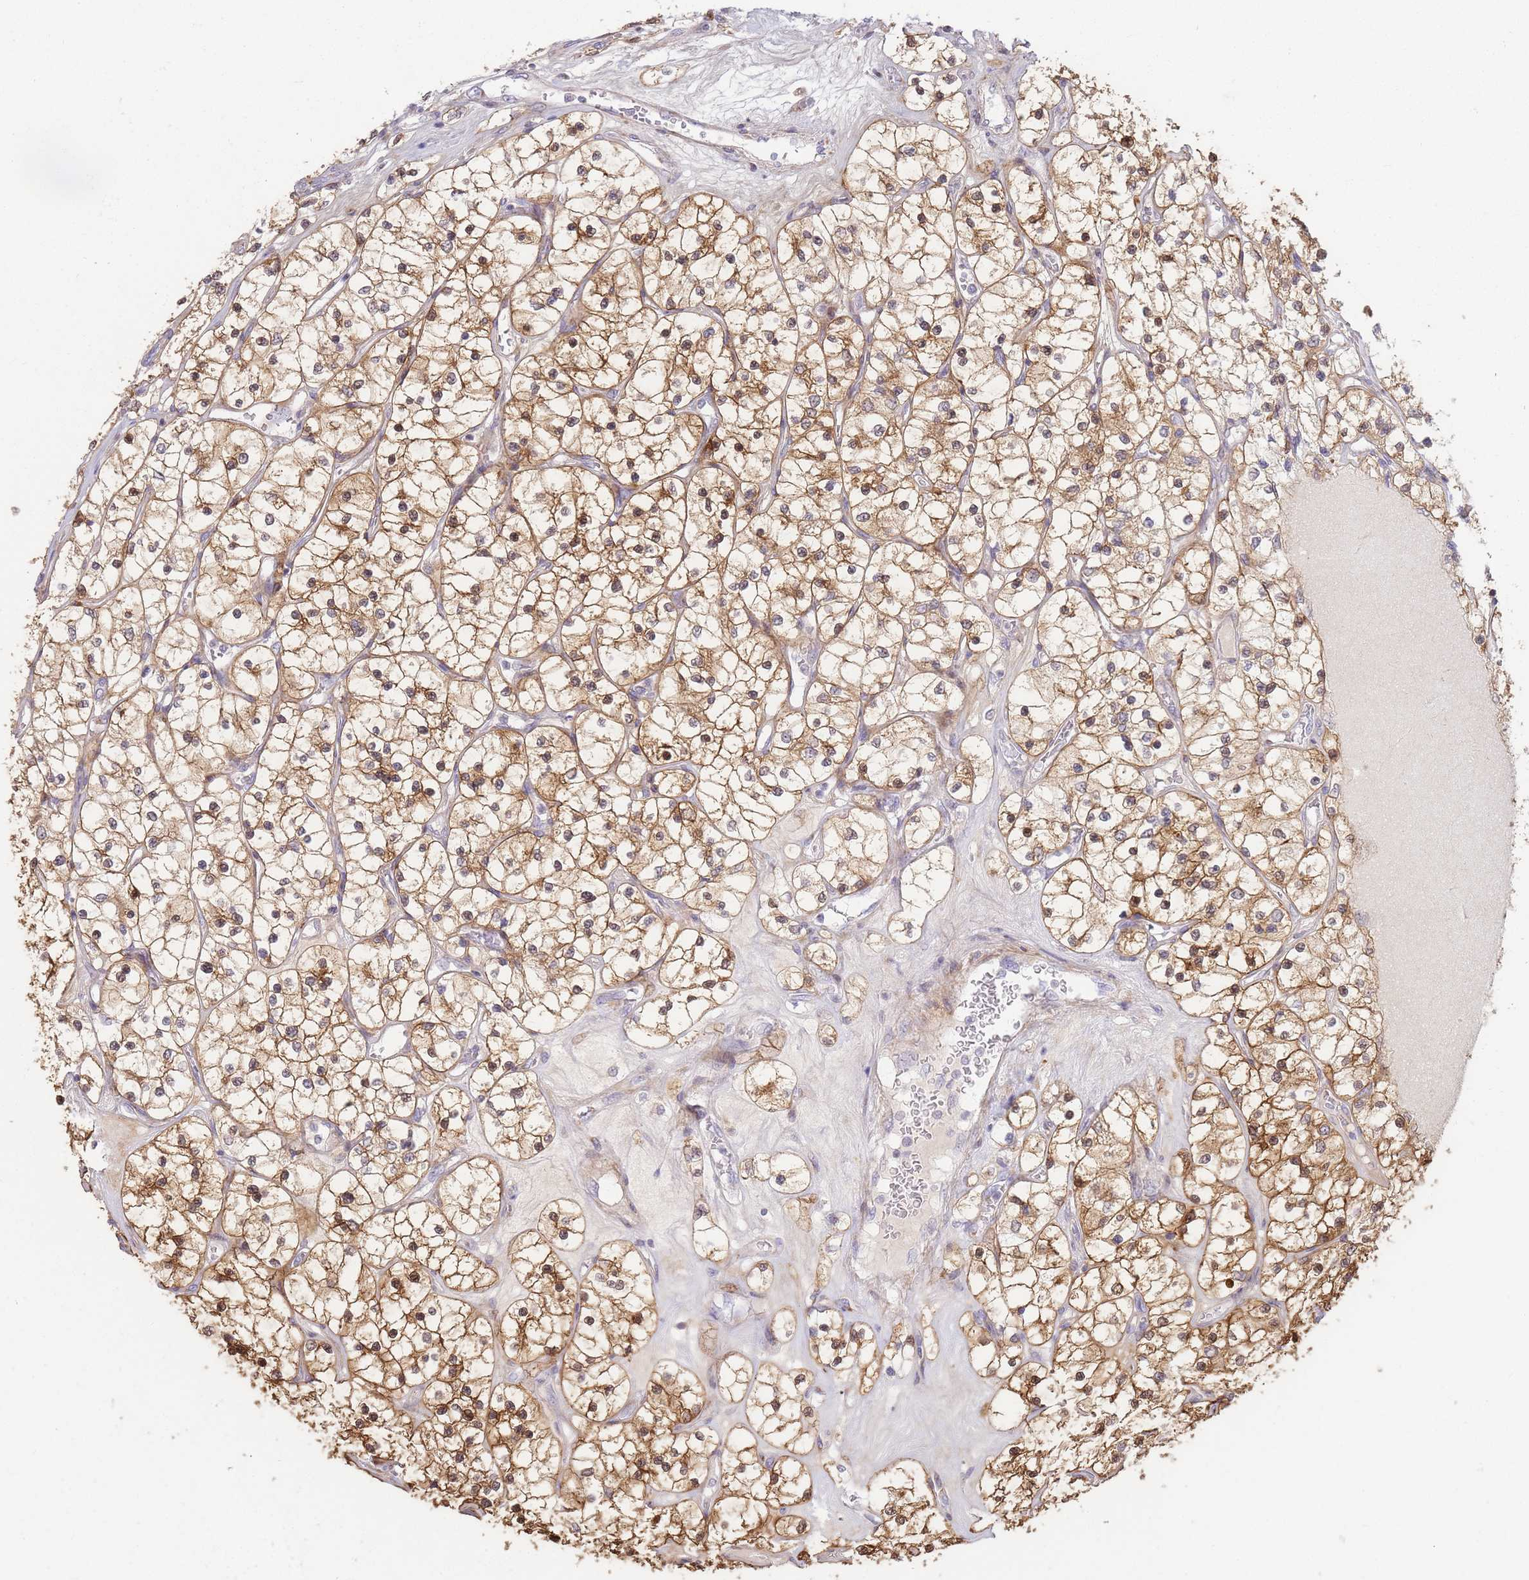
{"staining": {"intensity": "moderate", "quantity": ">75%", "location": "cytoplasmic/membranous"}, "tissue": "renal cancer", "cell_type": "Tumor cells", "image_type": "cancer", "snomed": [{"axis": "morphology", "description": "Adenocarcinoma, NOS"}, {"axis": "topography", "description": "Kidney"}], "caption": "Renal cancer stained with a protein marker displays moderate staining in tumor cells.", "gene": "PPP3R2", "patient": {"sex": "female", "age": 69}}